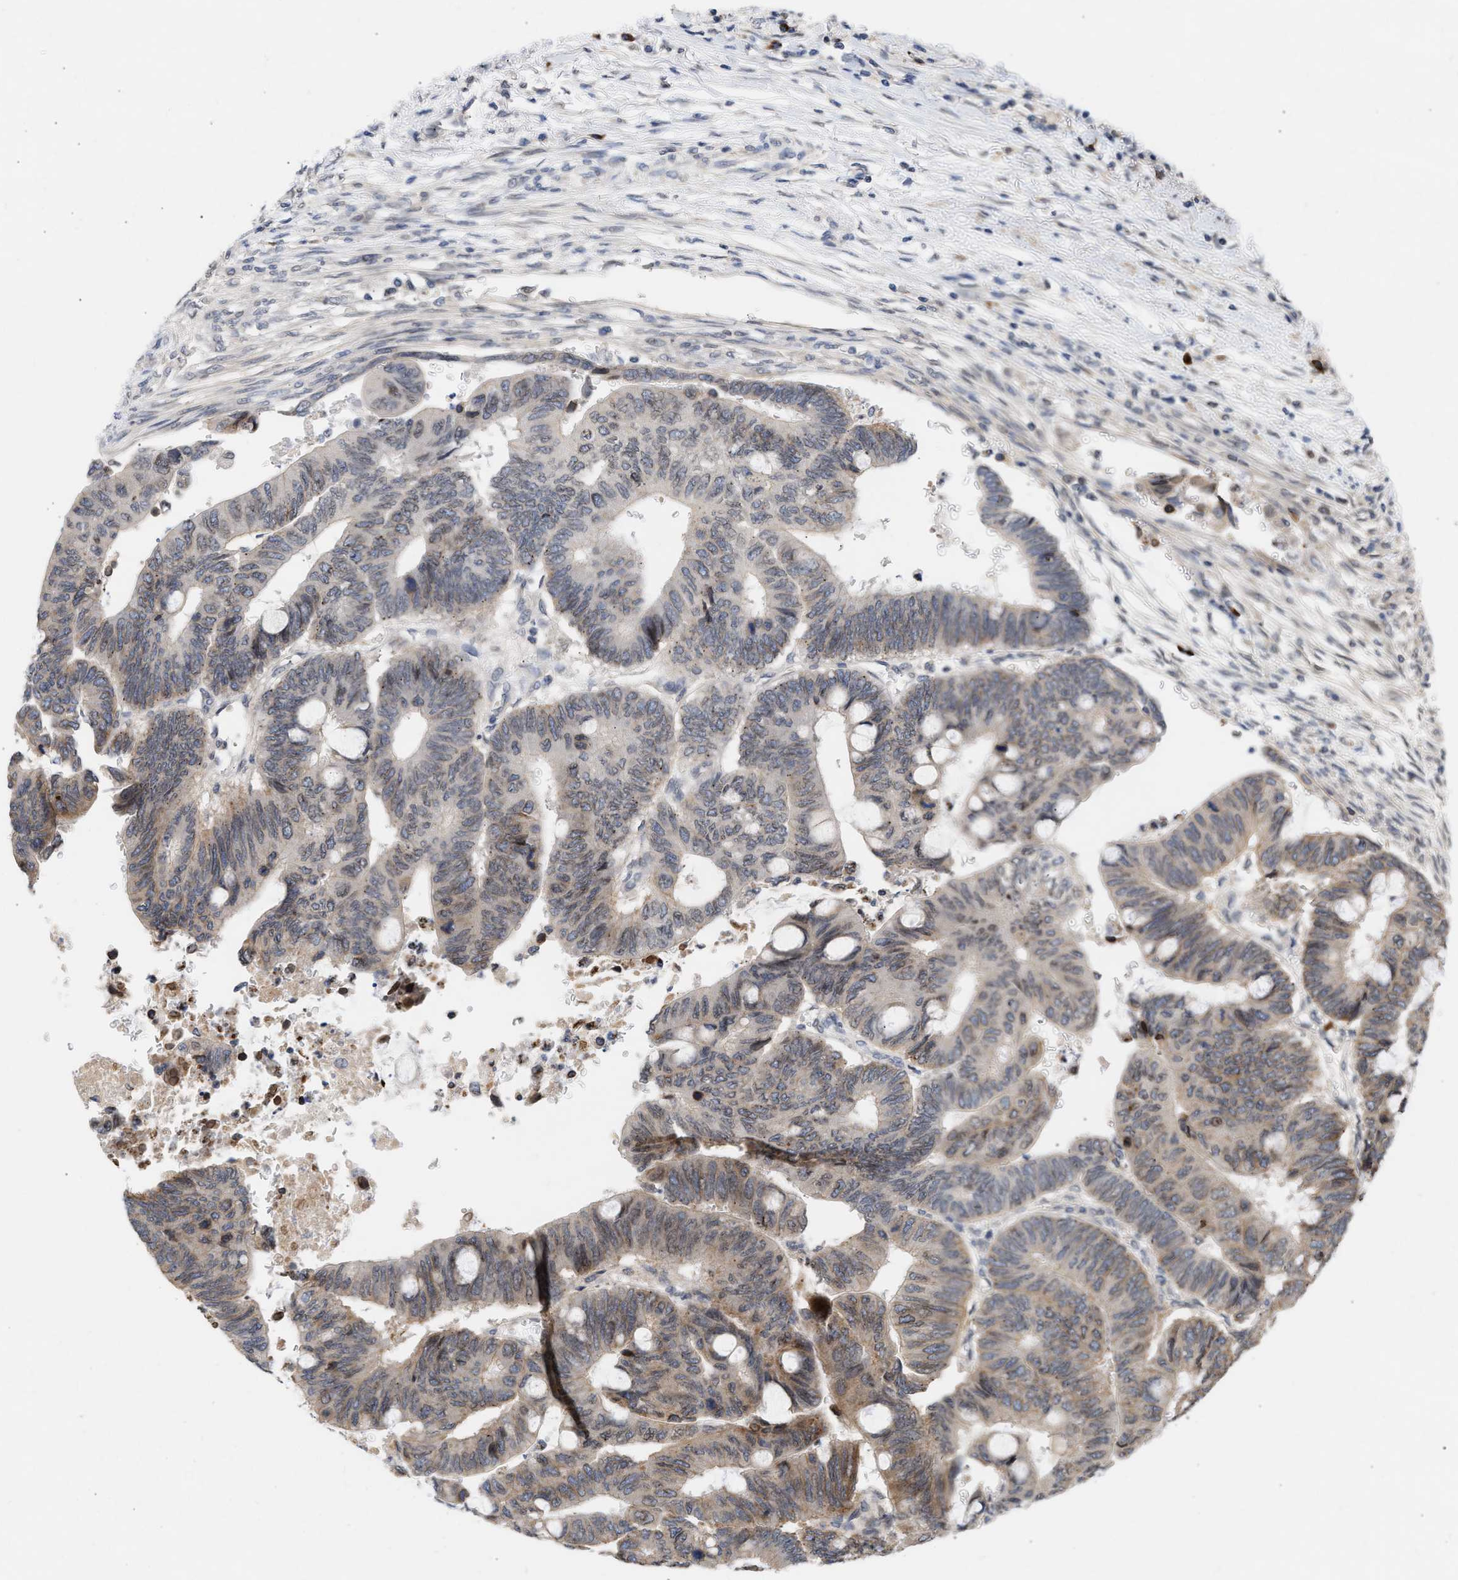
{"staining": {"intensity": "weak", "quantity": "25%-75%", "location": "cytoplasmic/membranous,nuclear"}, "tissue": "colorectal cancer", "cell_type": "Tumor cells", "image_type": "cancer", "snomed": [{"axis": "morphology", "description": "Normal tissue, NOS"}, {"axis": "morphology", "description": "Adenocarcinoma, NOS"}, {"axis": "topography", "description": "Rectum"}, {"axis": "topography", "description": "Peripheral nerve tissue"}], "caption": "Immunohistochemical staining of human colorectal cancer shows weak cytoplasmic/membranous and nuclear protein positivity in approximately 25%-75% of tumor cells.", "gene": "NUP62", "patient": {"sex": "male", "age": 92}}